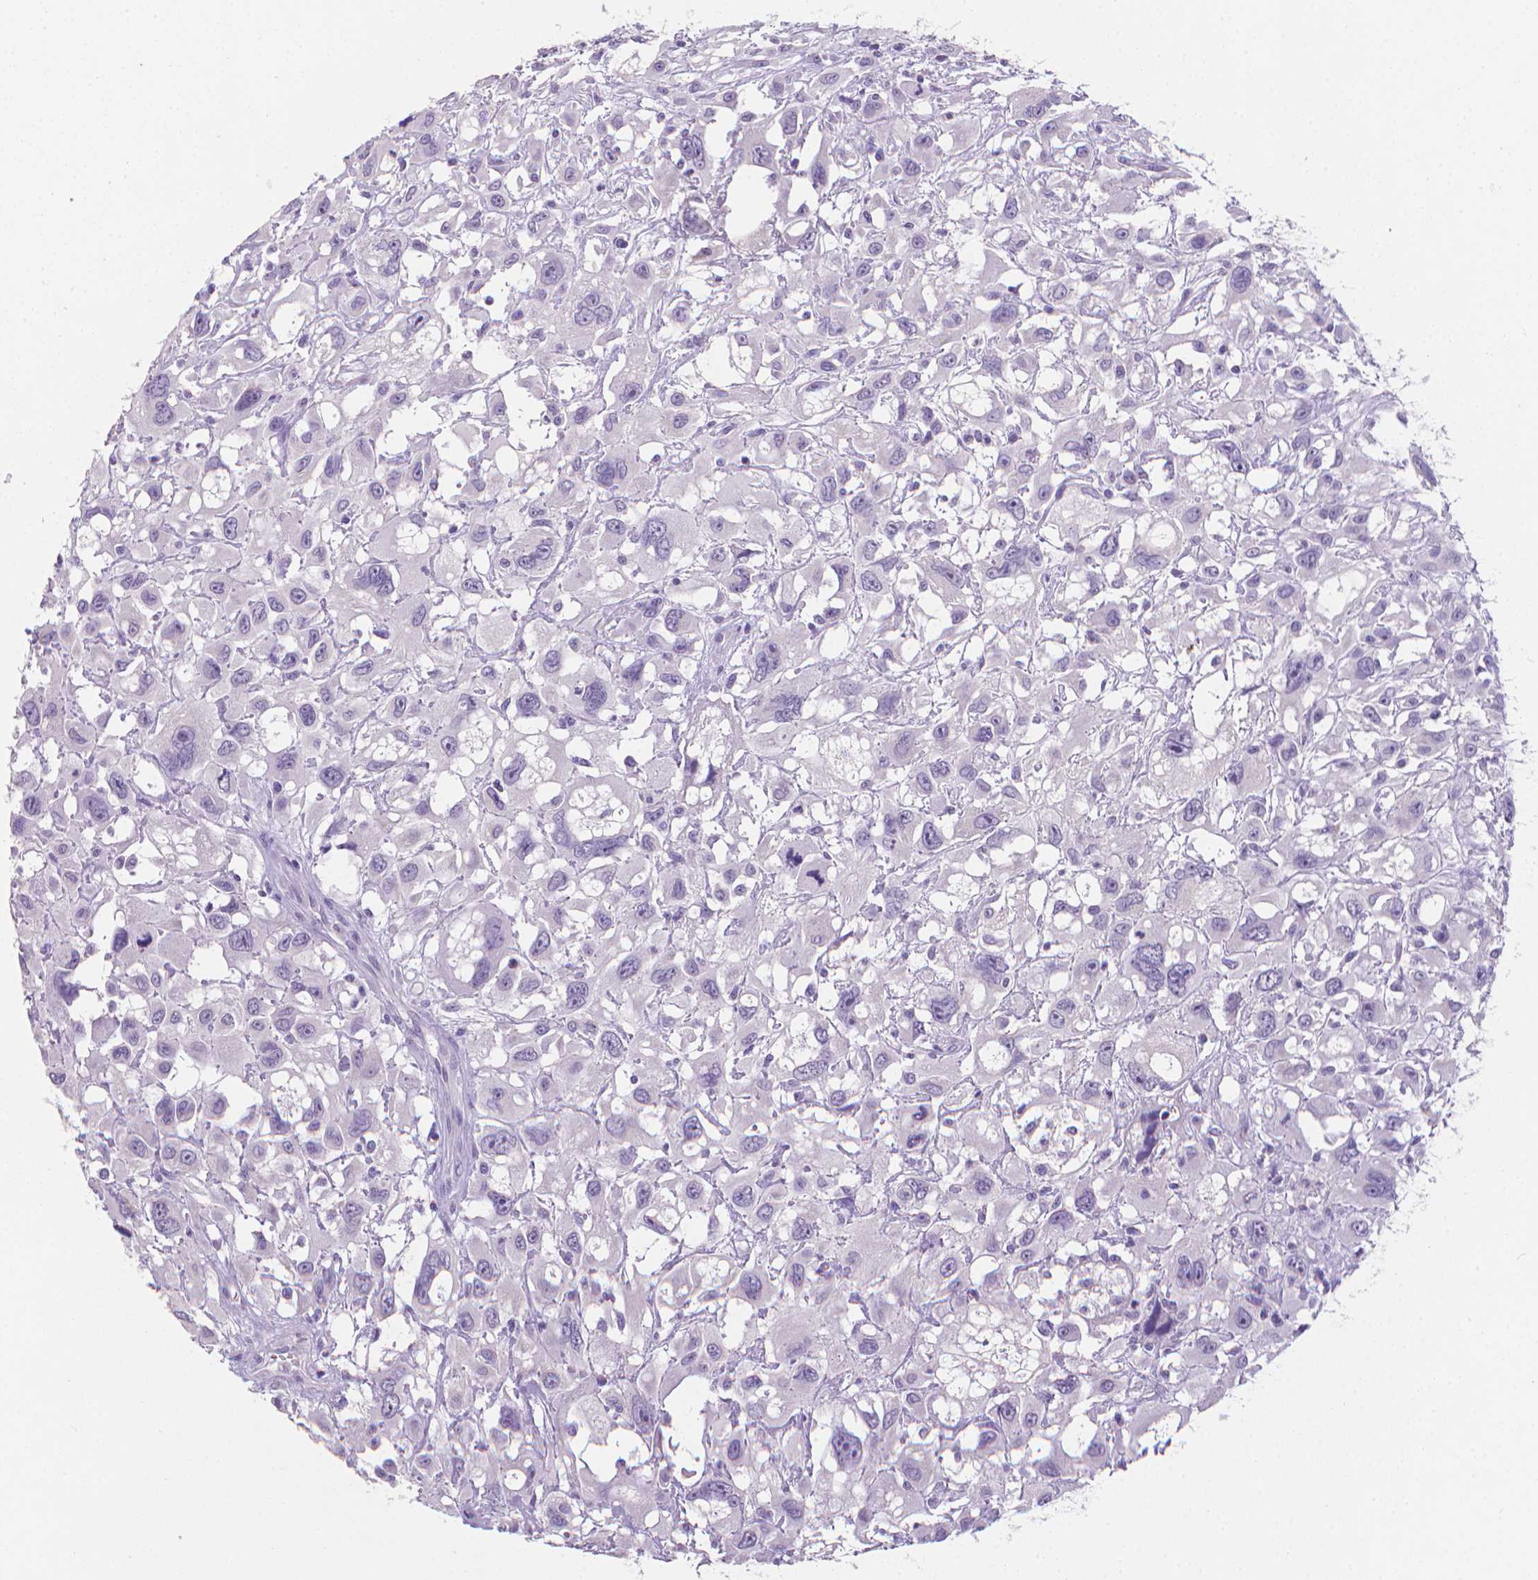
{"staining": {"intensity": "negative", "quantity": "none", "location": "none"}, "tissue": "head and neck cancer", "cell_type": "Tumor cells", "image_type": "cancer", "snomed": [{"axis": "morphology", "description": "Squamous cell carcinoma, NOS"}, {"axis": "morphology", "description": "Squamous cell carcinoma, metastatic, NOS"}, {"axis": "topography", "description": "Oral tissue"}, {"axis": "topography", "description": "Head-Neck"}], "caption": "Tumor cells show no significant protein staining in head and neck cancer (metastatic squamous cell carcinoma).", "gene": "XPNPEP2", "patient": {"sex": "female", "age": 85}}